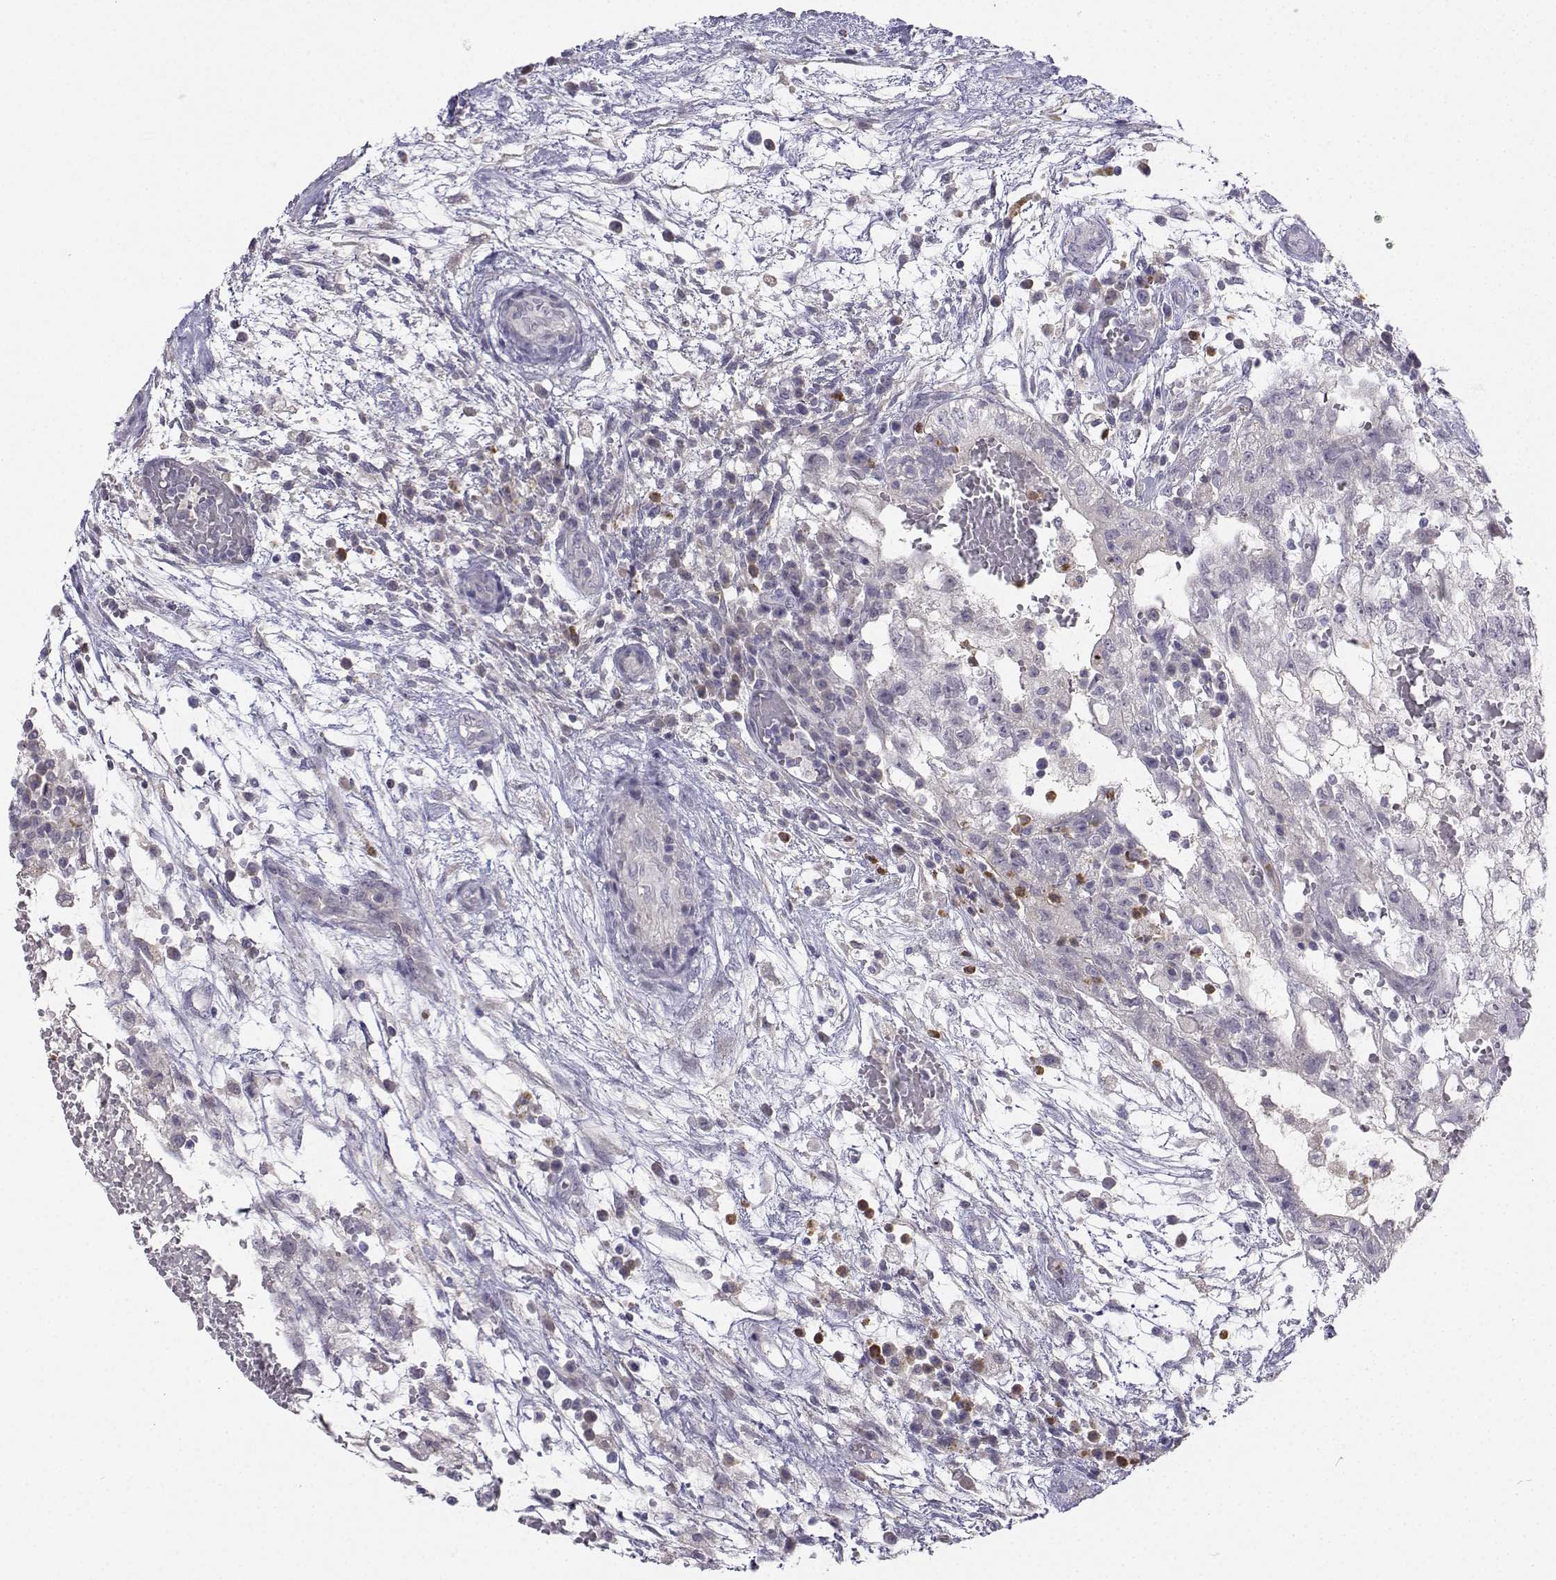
{"staining": {"intensity": "negative", "quantity": "none", "location": "none"}, "tissue": "testis cancer", "cell_type": "Tumor cells", "image_type": "cancer", "snomed": [{"axis": "morphology", "description": "Normal tissue, NOS"}, {"axis": "morphology", "description": "Carcinoma, Embryonal, NOS"}, {"axis": "topography", "description": "Testis"}, {"axis": "topography", "description": "Epididymis"}], "caption": "Tumor cells show no significant protein expression in testis cancer. The staining was performed using DAB (3,3'-diaminobenzidine) to visualize the protein expression in brown, while the nuclei were stained in blue with hematoxylin (Magnification: 20x).", "gene": "CALY", "patient": {"sex": "male", "age": 32}}